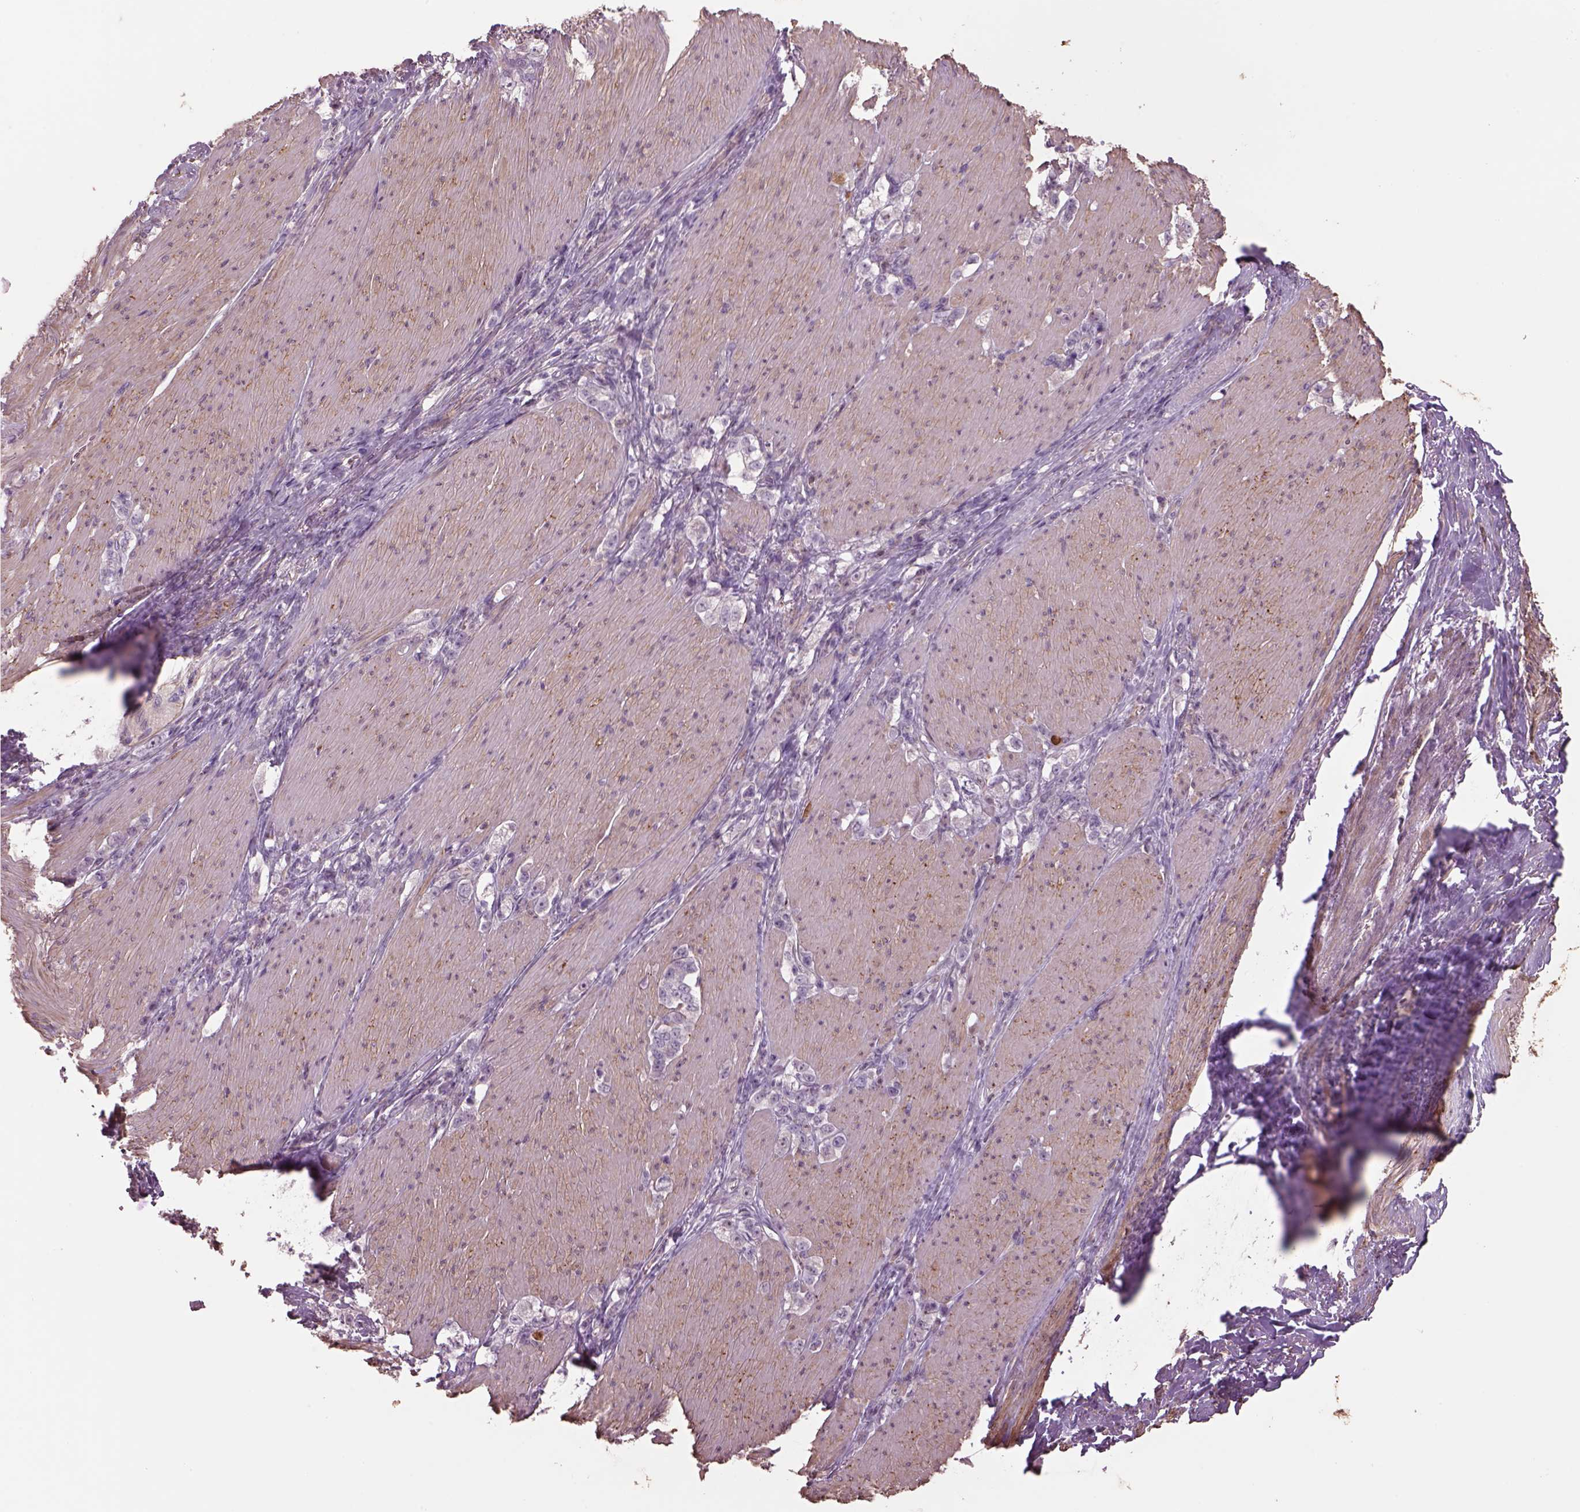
{"staining": {"intensity": "negative", "quantity": "none", "location": "none"}, "tissue": "stomach cancer", "cell_type": "Tumor cells", "image_type": "cancer", "snomed": [{"axis": "morphology", "description": "Adenocarcinoma, NOS"}, {"axis": "topography", "description": "Stomach, lower"}], "caption": "This image is of adenocarcinoma (stomach) stained with immunohistochemistry to label a protein in brown with the nuclei are counter-stained blue. There is no staining in tumor cells.", "gene": "LIN7A", "patient": {"sex": "male", "age": 88}}